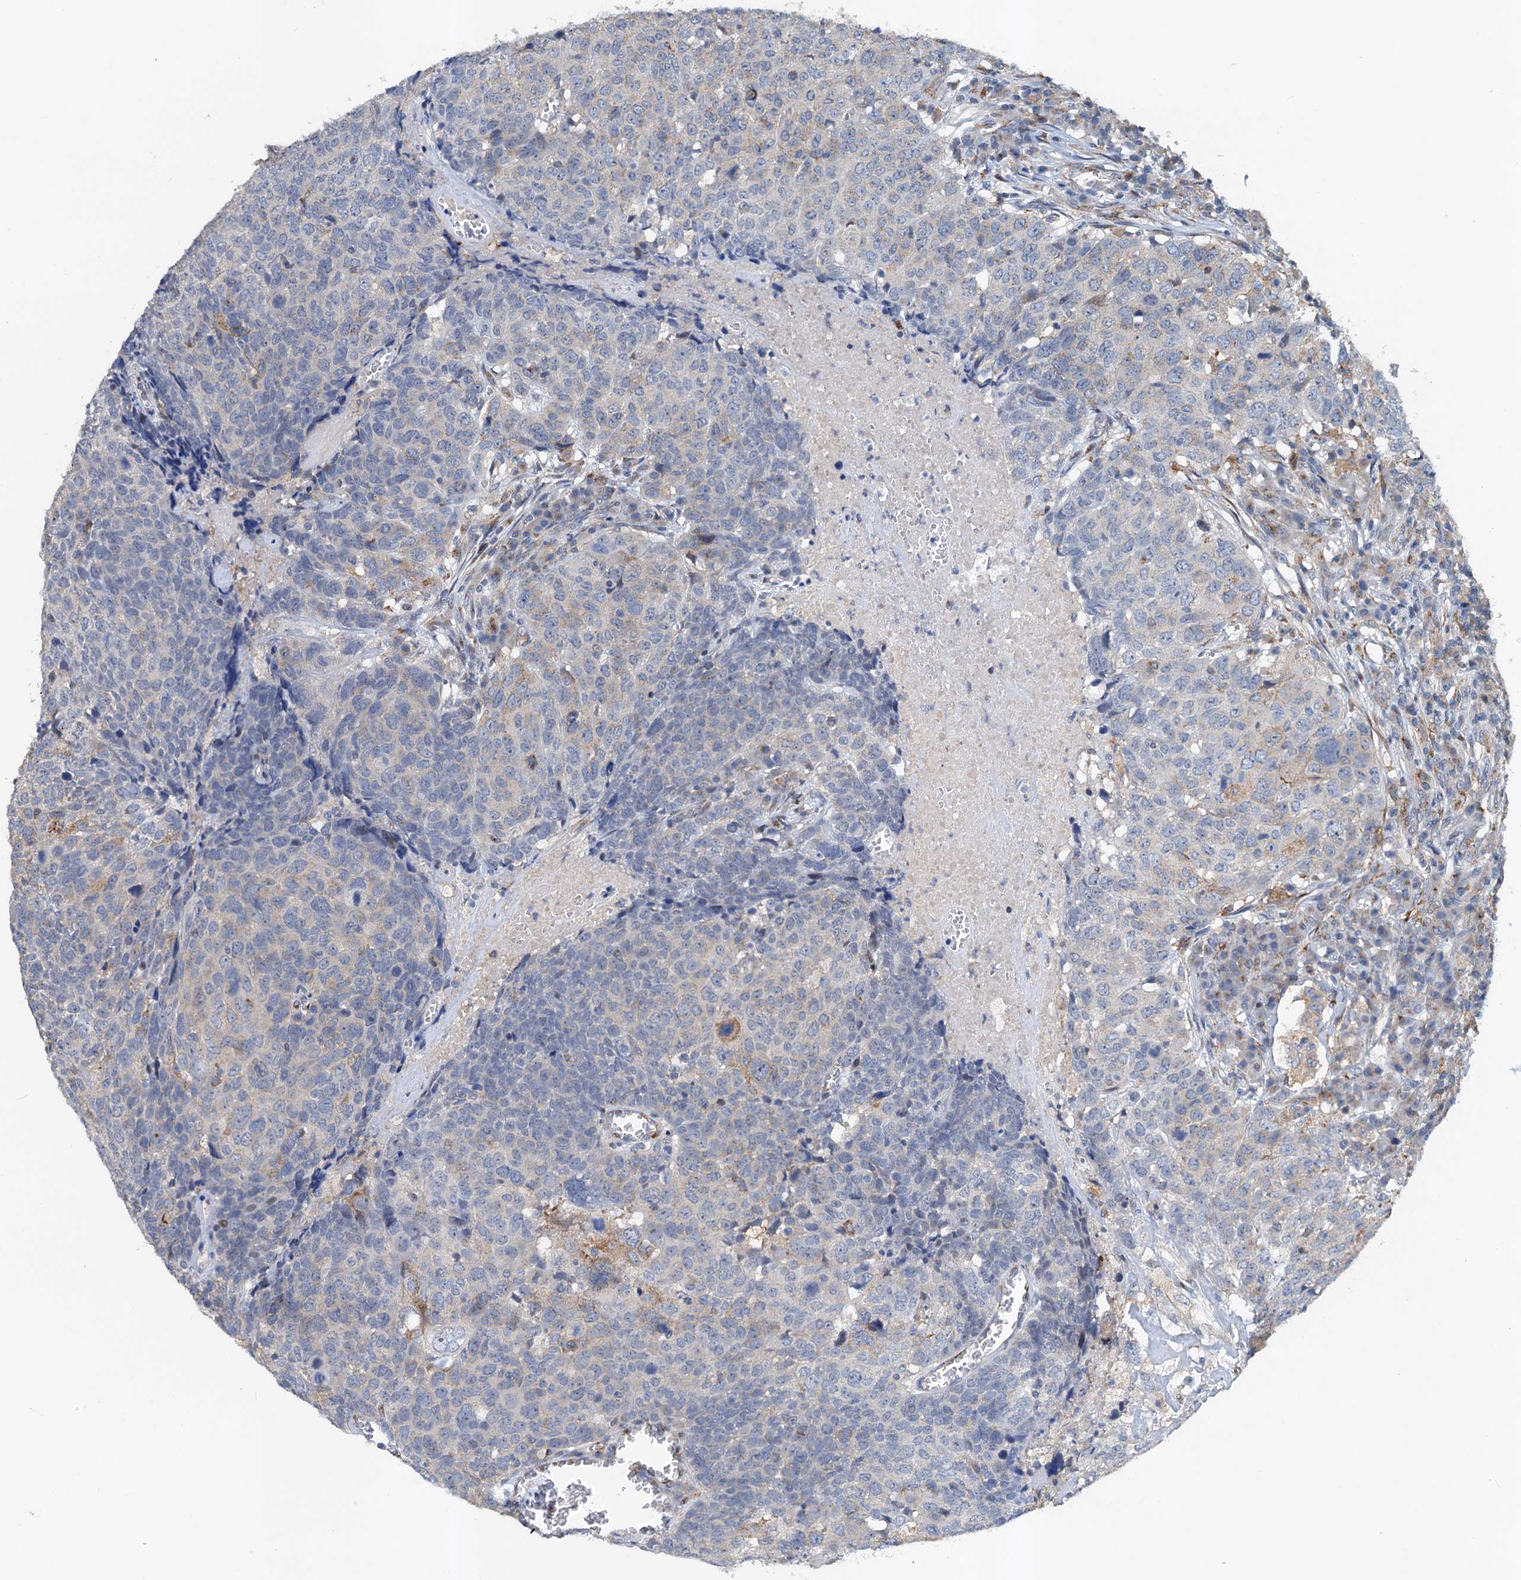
{"staining": {"intensity": "weak", "quantity": "<25%", "location": "cytoplasmic/membranous"}, "tissue": "head and neck cancer", "cell_type": "Tumor cells", "image_type": "cancer", "snomed": [{"axis": "morphology", "description": "Squamous cell carcinoma, NOS"}, {"axis": "topography", "description": "Head-Neck"}], "caption": "Tumor cells show no significant protein staining in head and neck cancer (squamous cell carcinoma).", "gene": "NBEA", "patient": {"sex": "male", "age": 66}}